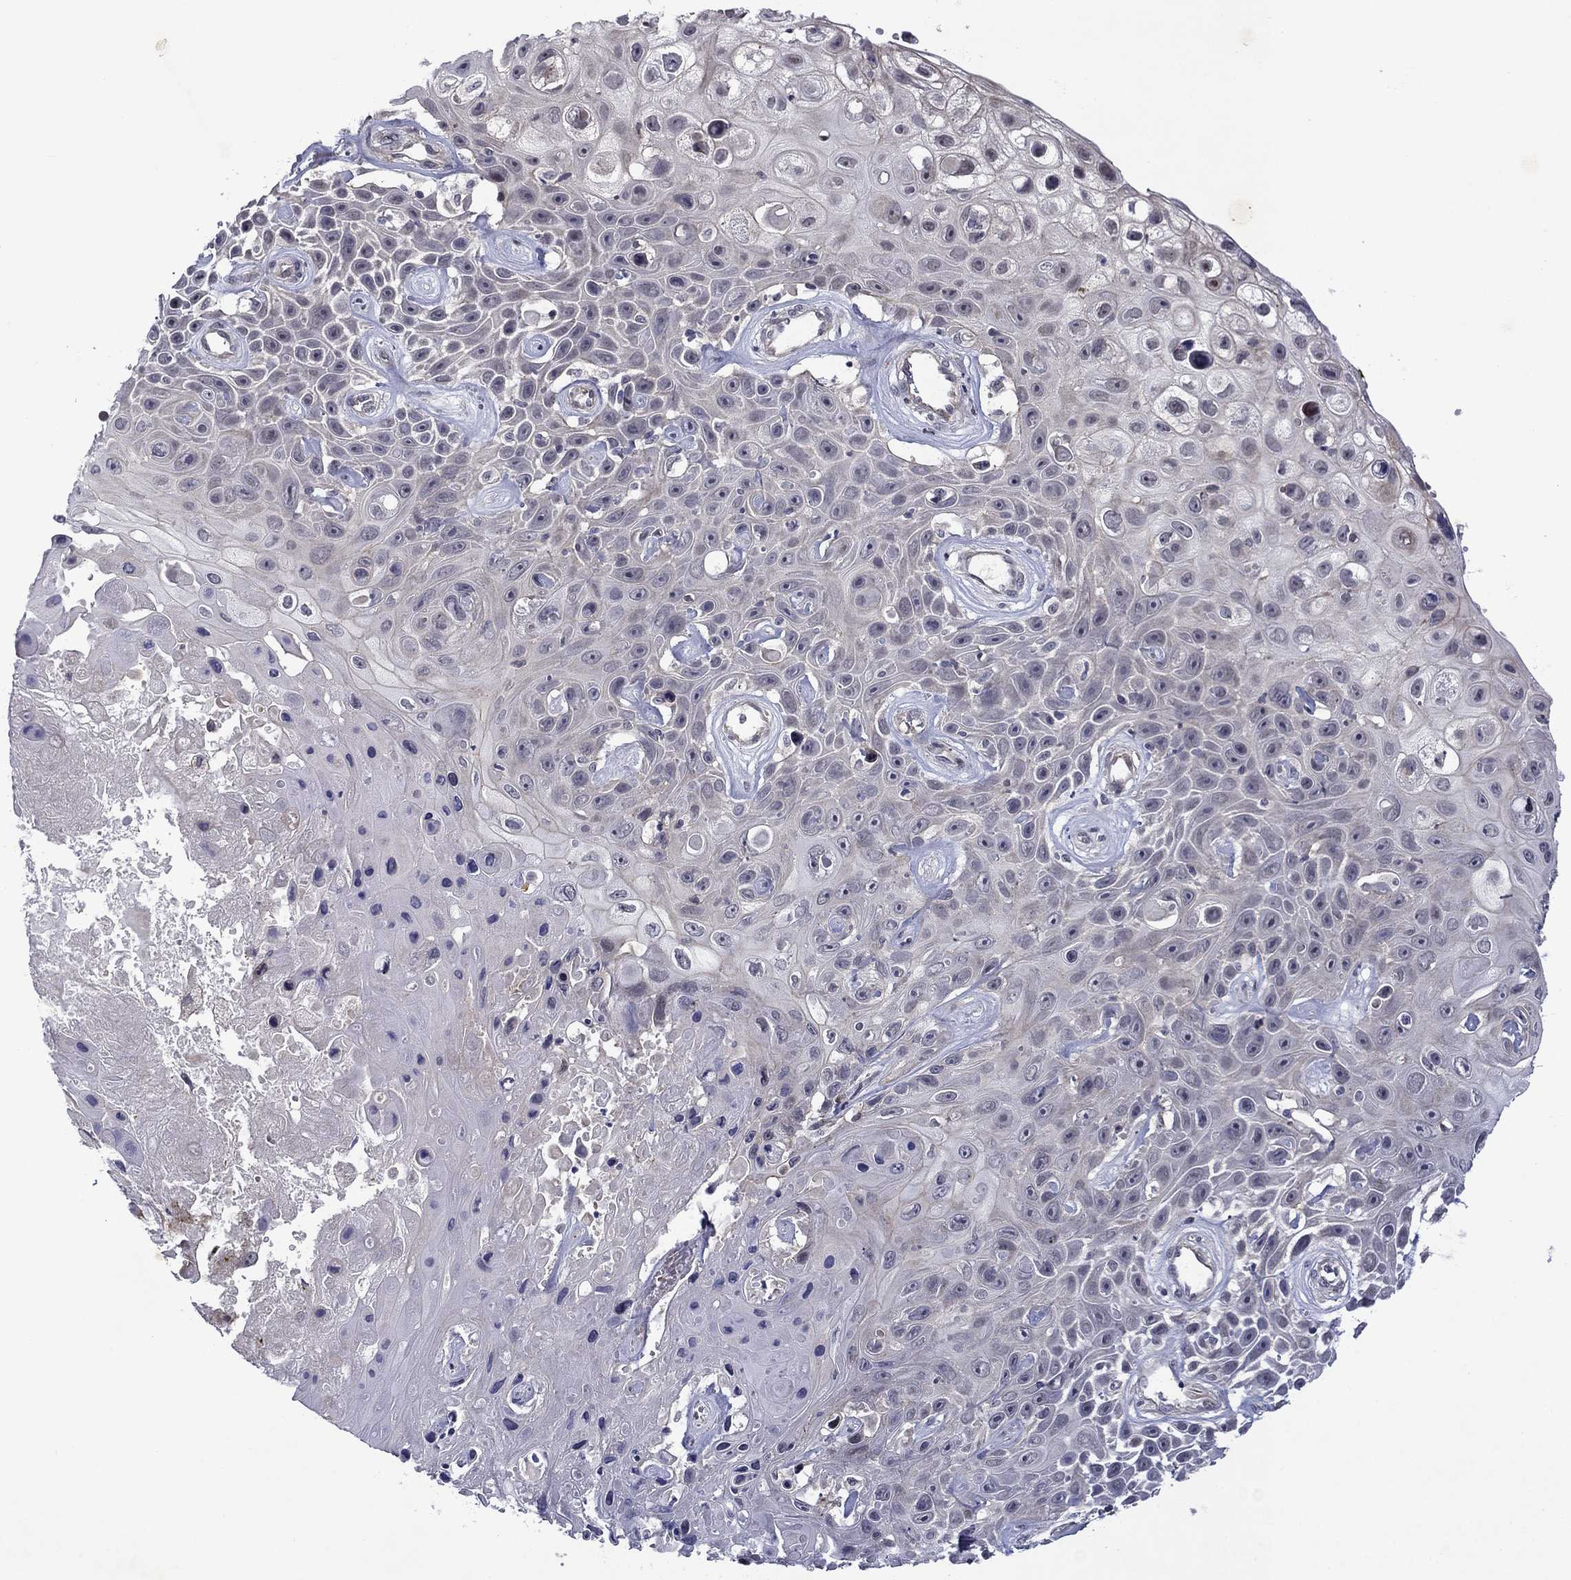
{"staining": {"intensity": "negative", "quantity": "none", "location": "none"}, "tissue": "skin cancer", "cell_type": "Tumor cells", "image_type": "cancer", "snomed": [{"axis": "morphology", "description": "Squamous cell carcinoma, NOS"}, {"axis": "topography", "description": "Skin"}], "caption": "Tumor cells show no significant protein positivity in skin squamous cell carcinoma.", "gene": "B3GAT1", "patient": {"sex": "male", "age": 82}}